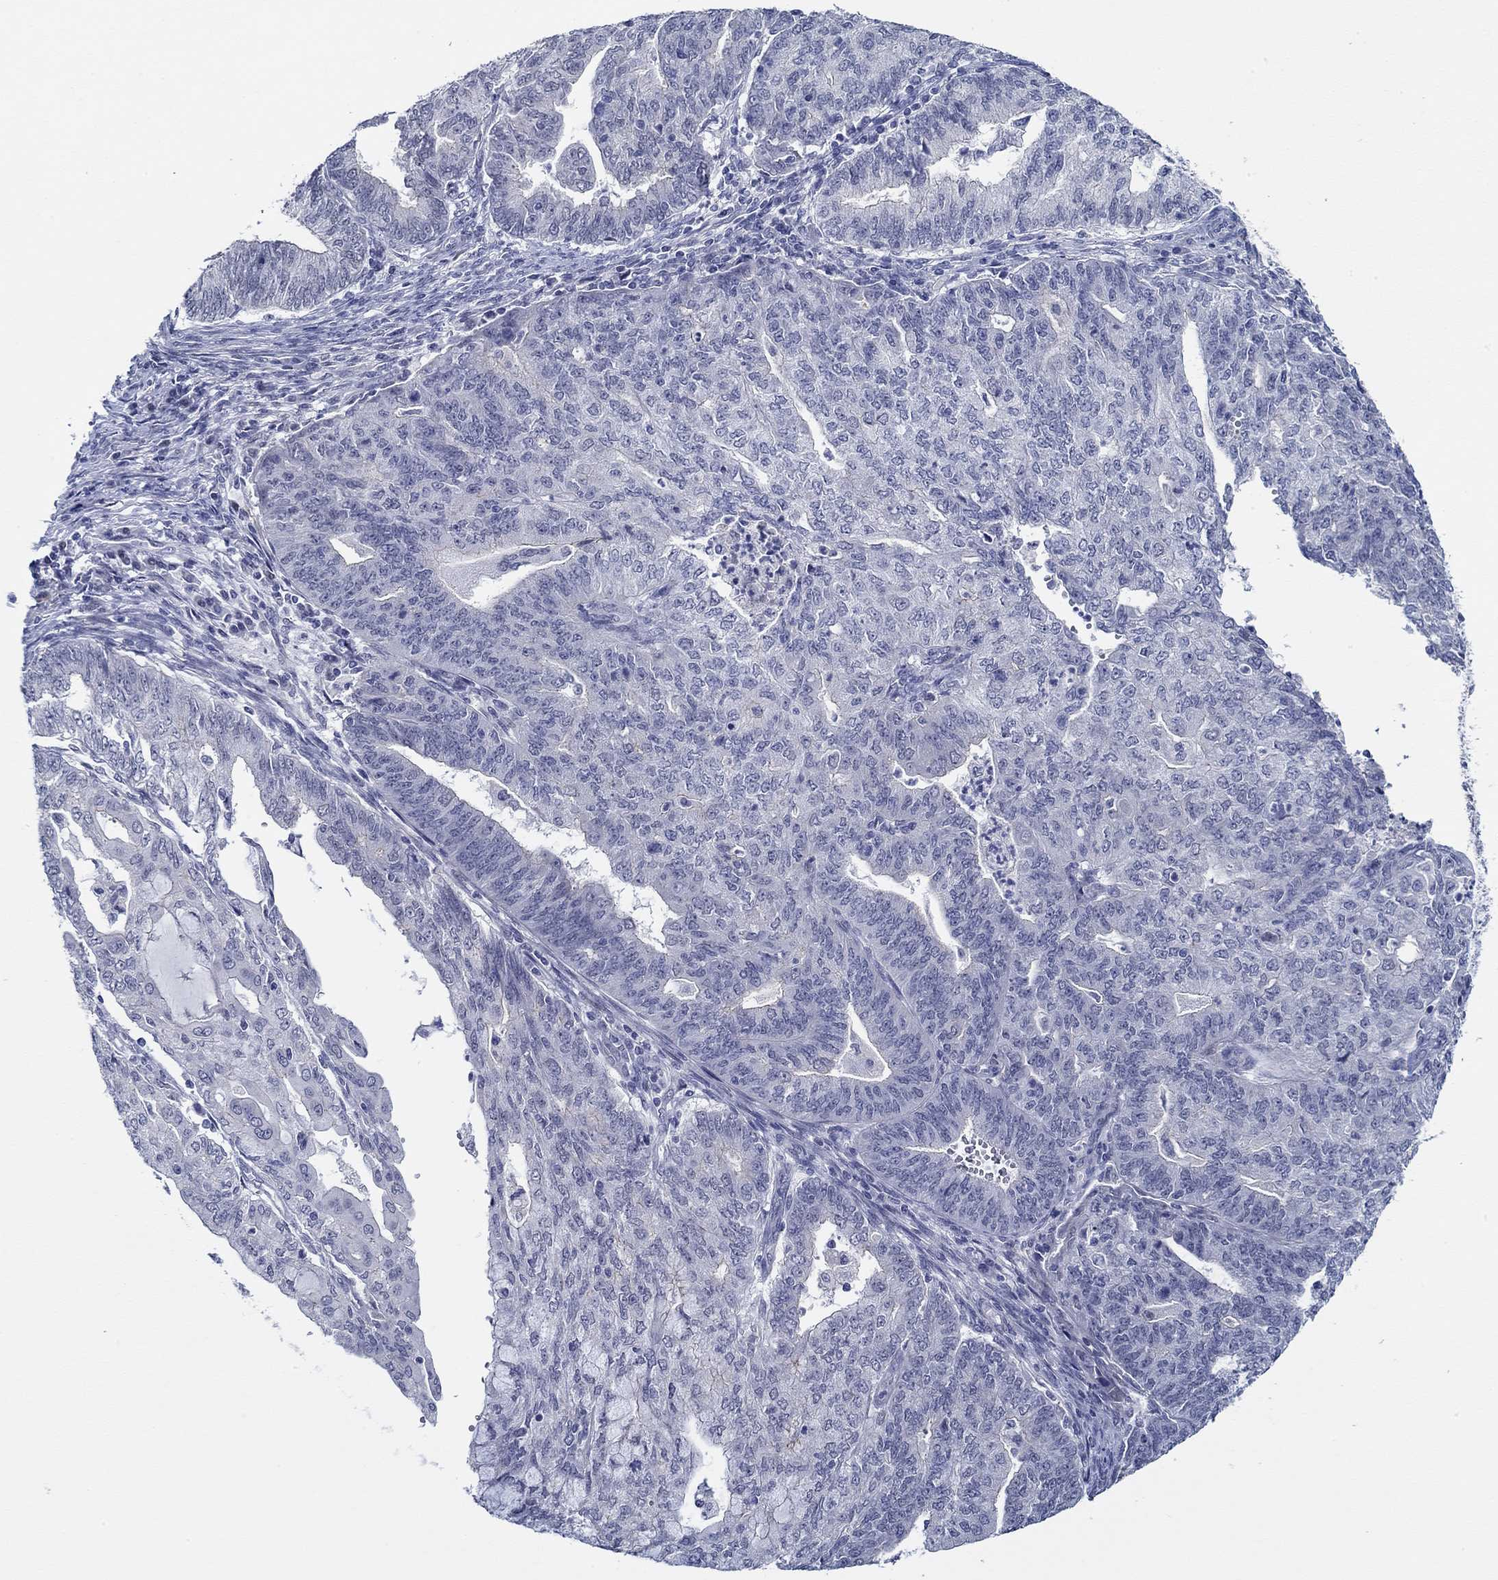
{"staining": {"intensity": "negative", "quantity": "none", "location": "none"}, "tissue": "endometrial cancer", "cell_type": "Tumor cells", "image_type": "cancer", "snomed": [{"axis": "morphology", "description": "Adenocarcinoma, NOS"}, {"axis": "topography", "description": "Endometrium"}], "caption": "DAB immunohistochemical staining of endometrial cancer (adenocarcinoma) shows no significant positivity in tumor cells.", "gene": "SLC34A1", "patient": {"sex": "female", "age": 82}}